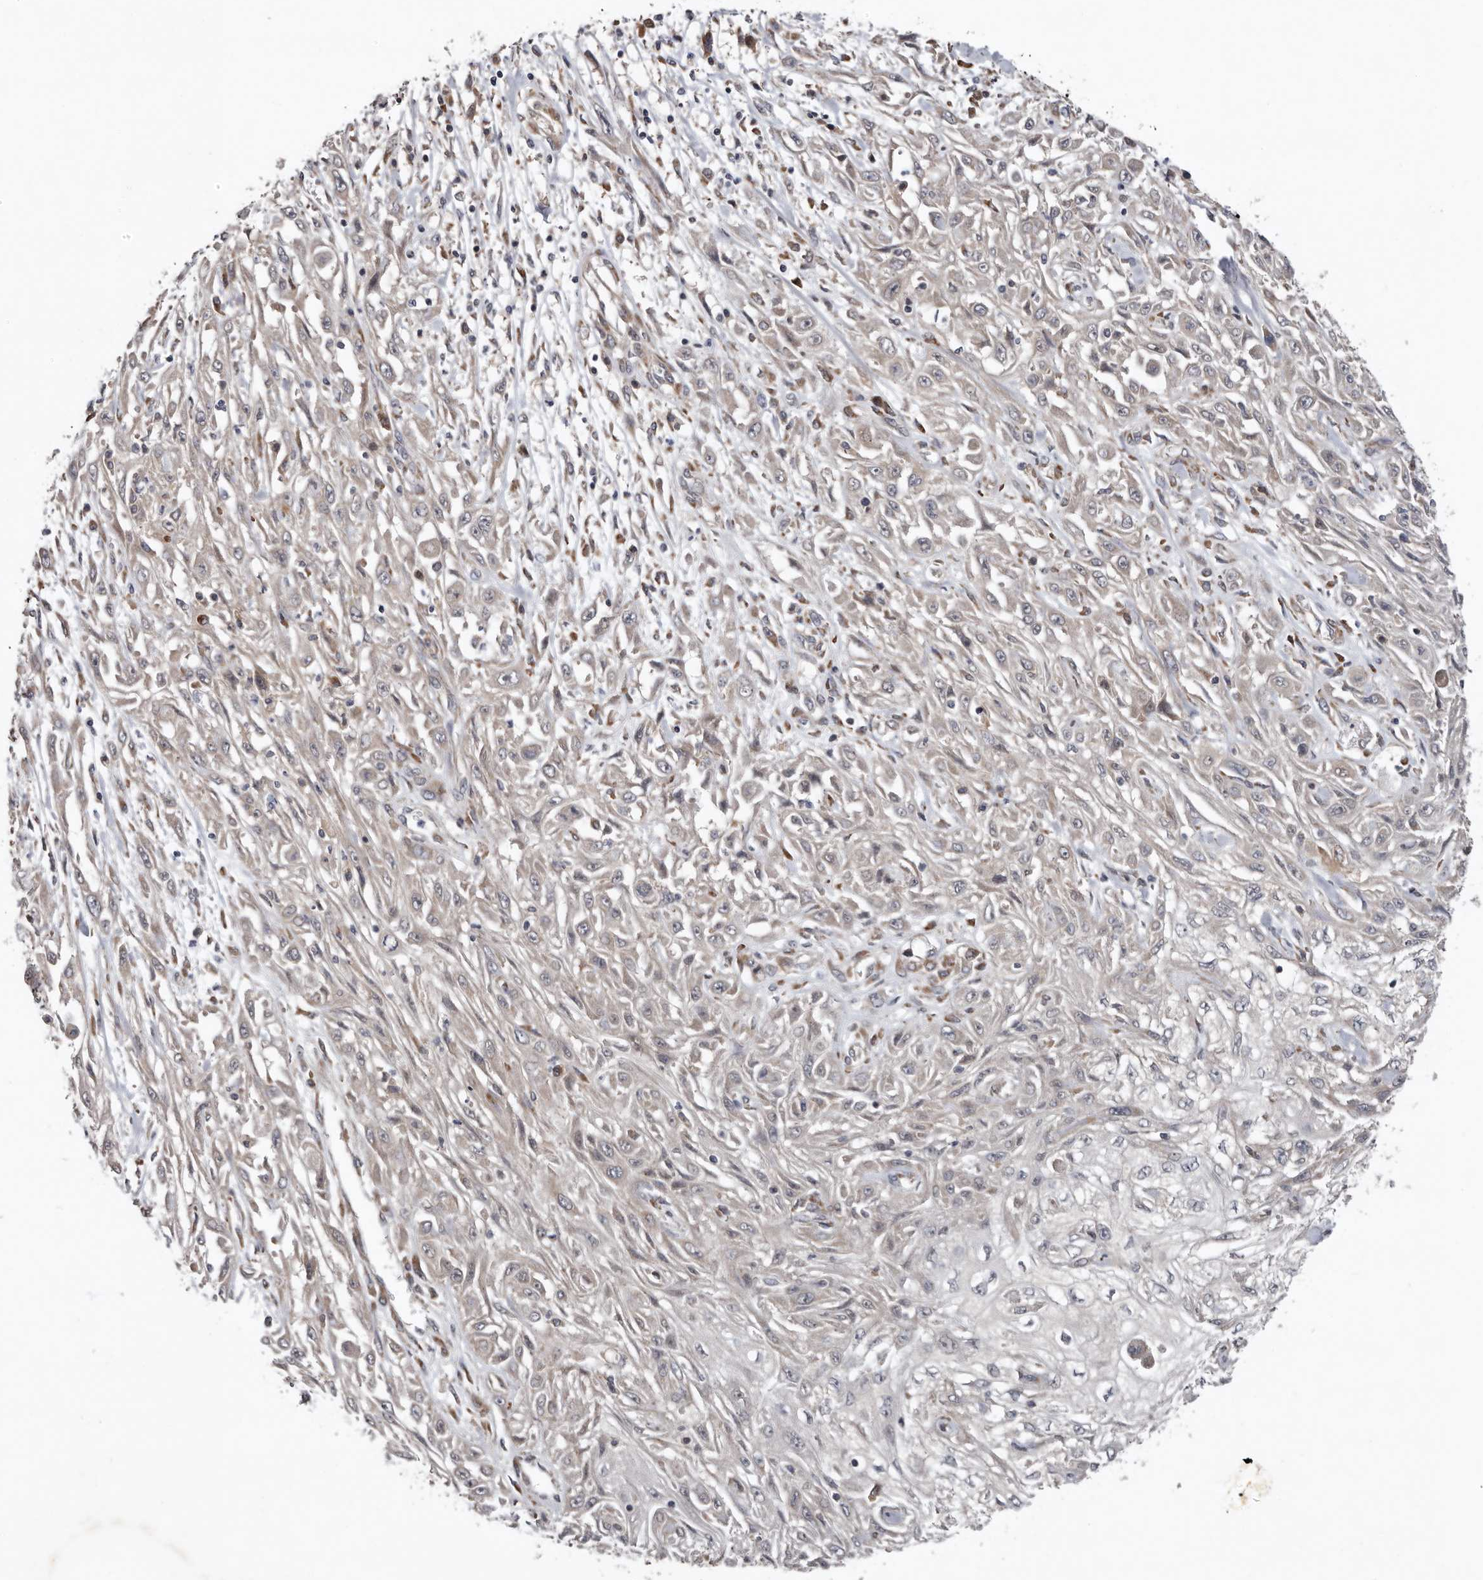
{"staining": {"intensity": "negative", "quantity": "none", "location": "none"}, "tissue": "skin cancer", "cell_type": "Tumor cells", "image_type": "cancer", "snomed": [{"axis": "morphology", "description": "Squamous cell carcinoma, NOS"}, {"axis": "morphology", "description": "Squamous cell carcinoma, metastatic, NOS"}, {"axis": "topography", "description": "Skin"}, {"axis": "topography", "description": "Lymph node"}], "caption": "Micrograph shows no protein staining in tumor cells of metastatic squamous cell carcinoma (skin) tissue.", "gene": "CHML", "patient": {"sex": "male", "age": 75}}